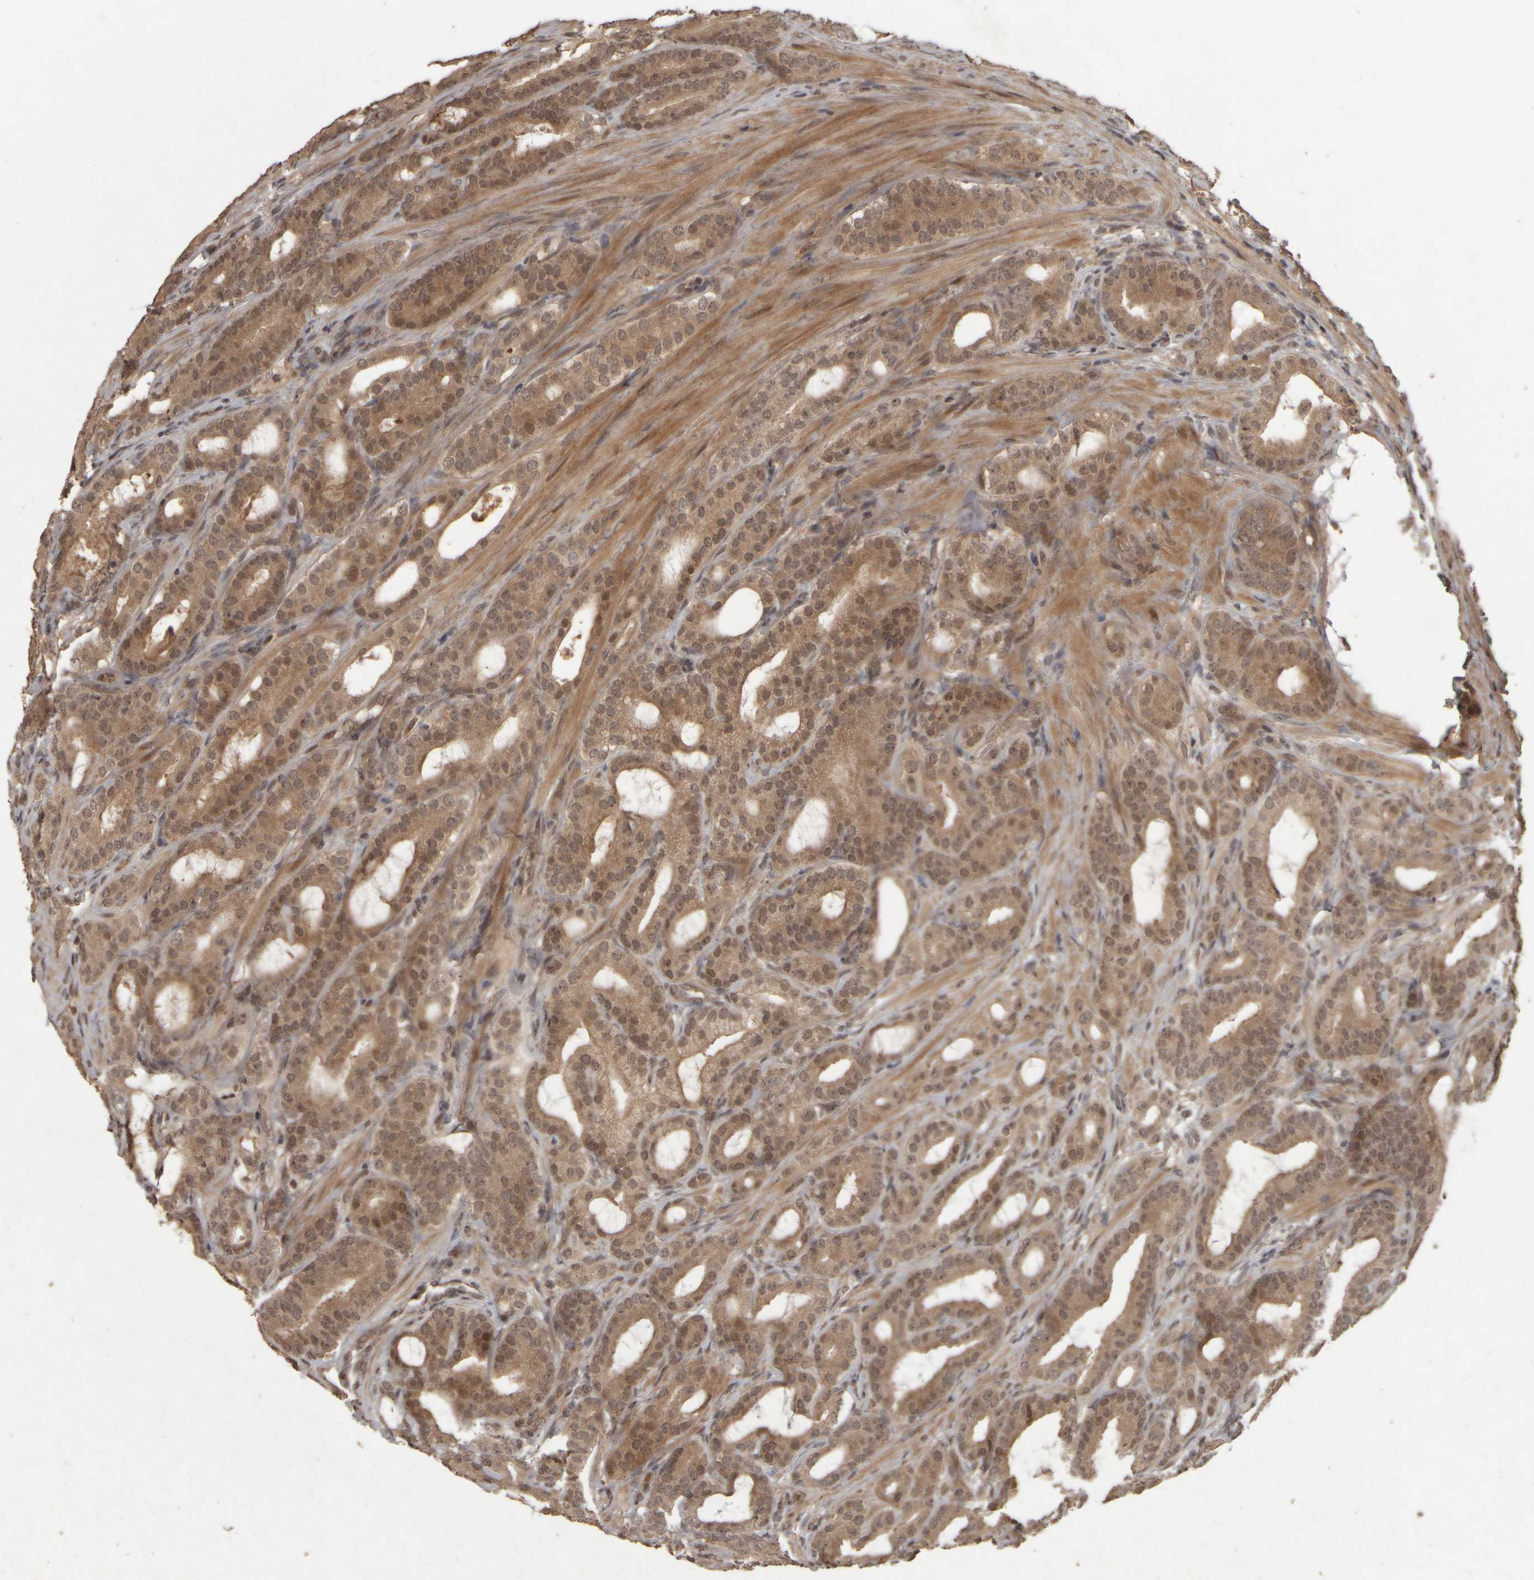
{"staining": {"intensity": "moderate", "quantity": ">75%", "location": "cytoplasmic/membranous"}, "tissue": "prostate cancer", "cell_type": "Tumor cells", "image_type": "cancer", "snomed": [{"axis": "morphology", "description": "Adenocarcinoma, High grade"}, {"axis": "topography", "description": "Prostate"}], "caption": "An IHC photomicrograph of tumor tissue is shown. Protein staining in brown shows moderate cytoplasmic/membranous positivity in high-grade adenocarcinoma (prostate) within tumor cells.", "gene": "ACO1", "patient": {"sex": "male", "age": 60}}